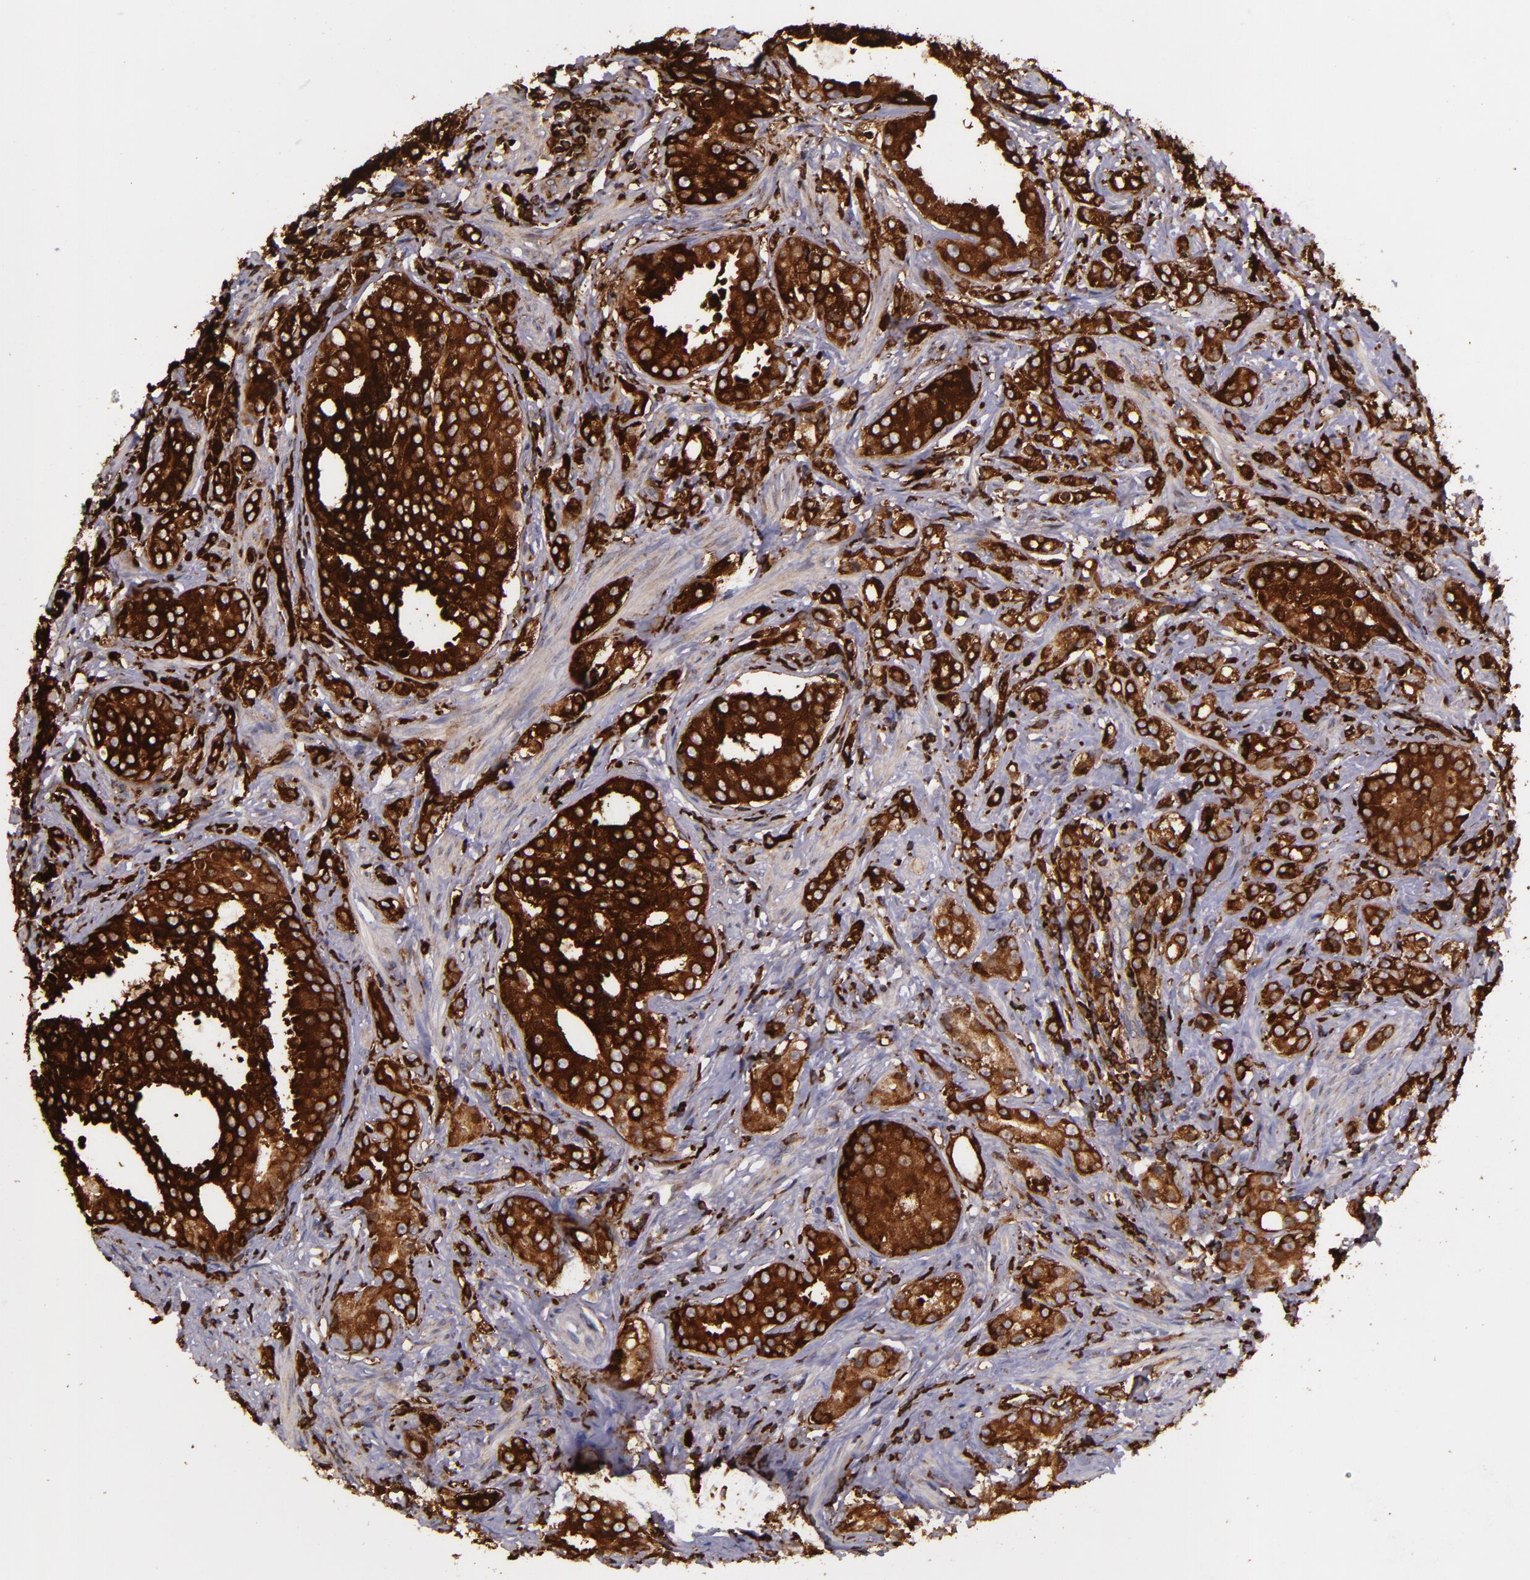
{"staining": {"intensity": "strong", "quantity": ">75%", "location": "cytoplasmic/membranous"}, "tissue": "prostate cancer", "cell_type": "Tumor cells", "image_type": "cancer", "snomed": [{"axis": "morphology", "description": "Adenocarcinoma, Medium grade"}, {"axis": "topography", "description": "Prostate"}], "caption": "Prostate cancer (medium-grade adenocarcinoma) tissue reveals strong cytoplasmic/membranous positivity in about >75% of tumor cells", "gene": "SLC9A3R1", "patient": {"sex": "male", "age": 59}}